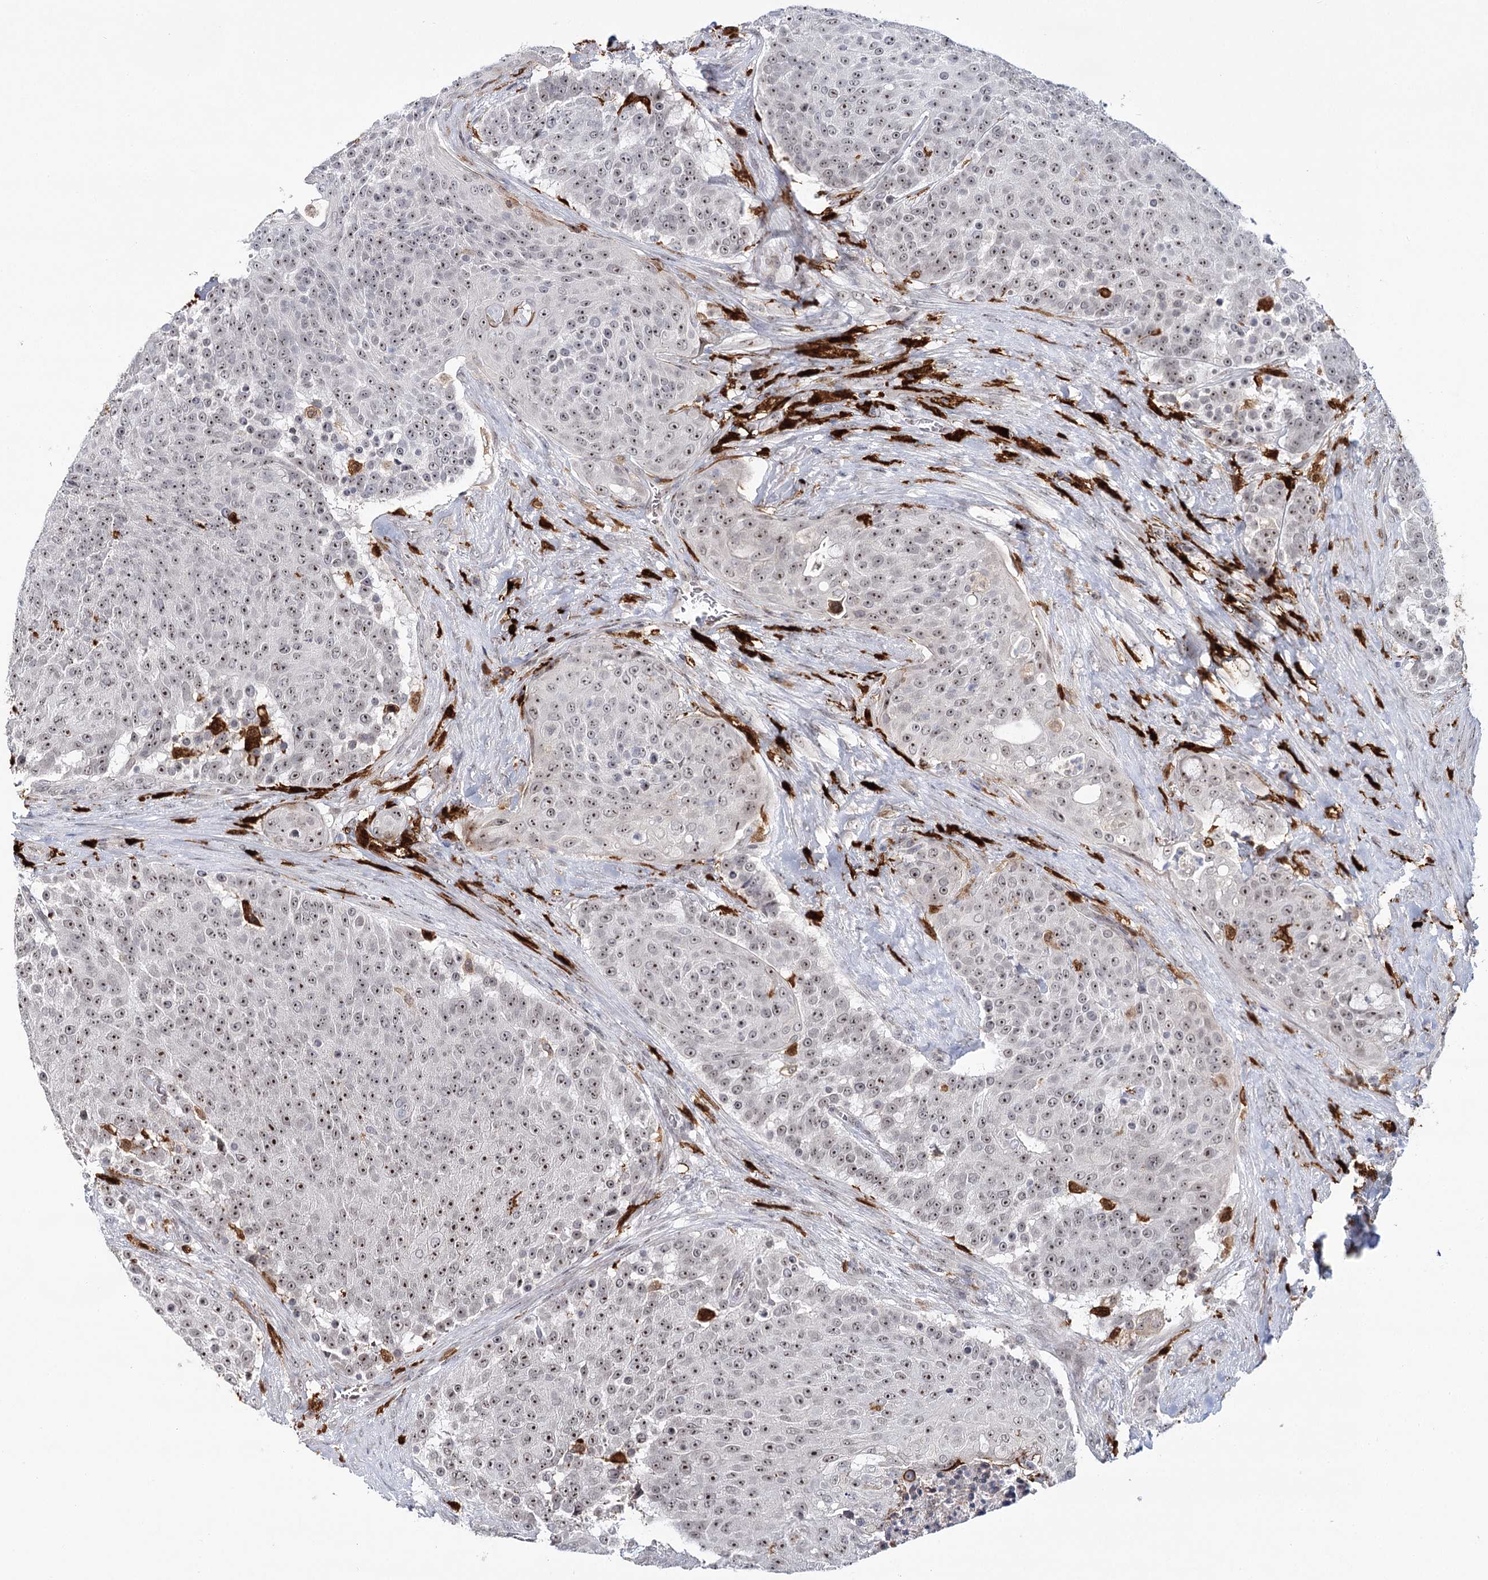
{"staining": {"intensity": "moderate", "quantity": ">75%", "location": "nuclear"}, "tissue": "urothelial cancer", "cell_type": "Tumor cells", "image_type": "cancer", "snomed": [{"axis": "morphology", "description": "Urothelial carcinoma, High grade"}, {"axis": "topography", "description": "Urinary bladder"}], "caption": "Protein expression analysis of human urothelial carcinoma (high-grade) reveals moderate nuclear expression in approximately >75% of tumor cells.", "gene": "WDR36", "patient": {"sex": "female", "age": 63}}